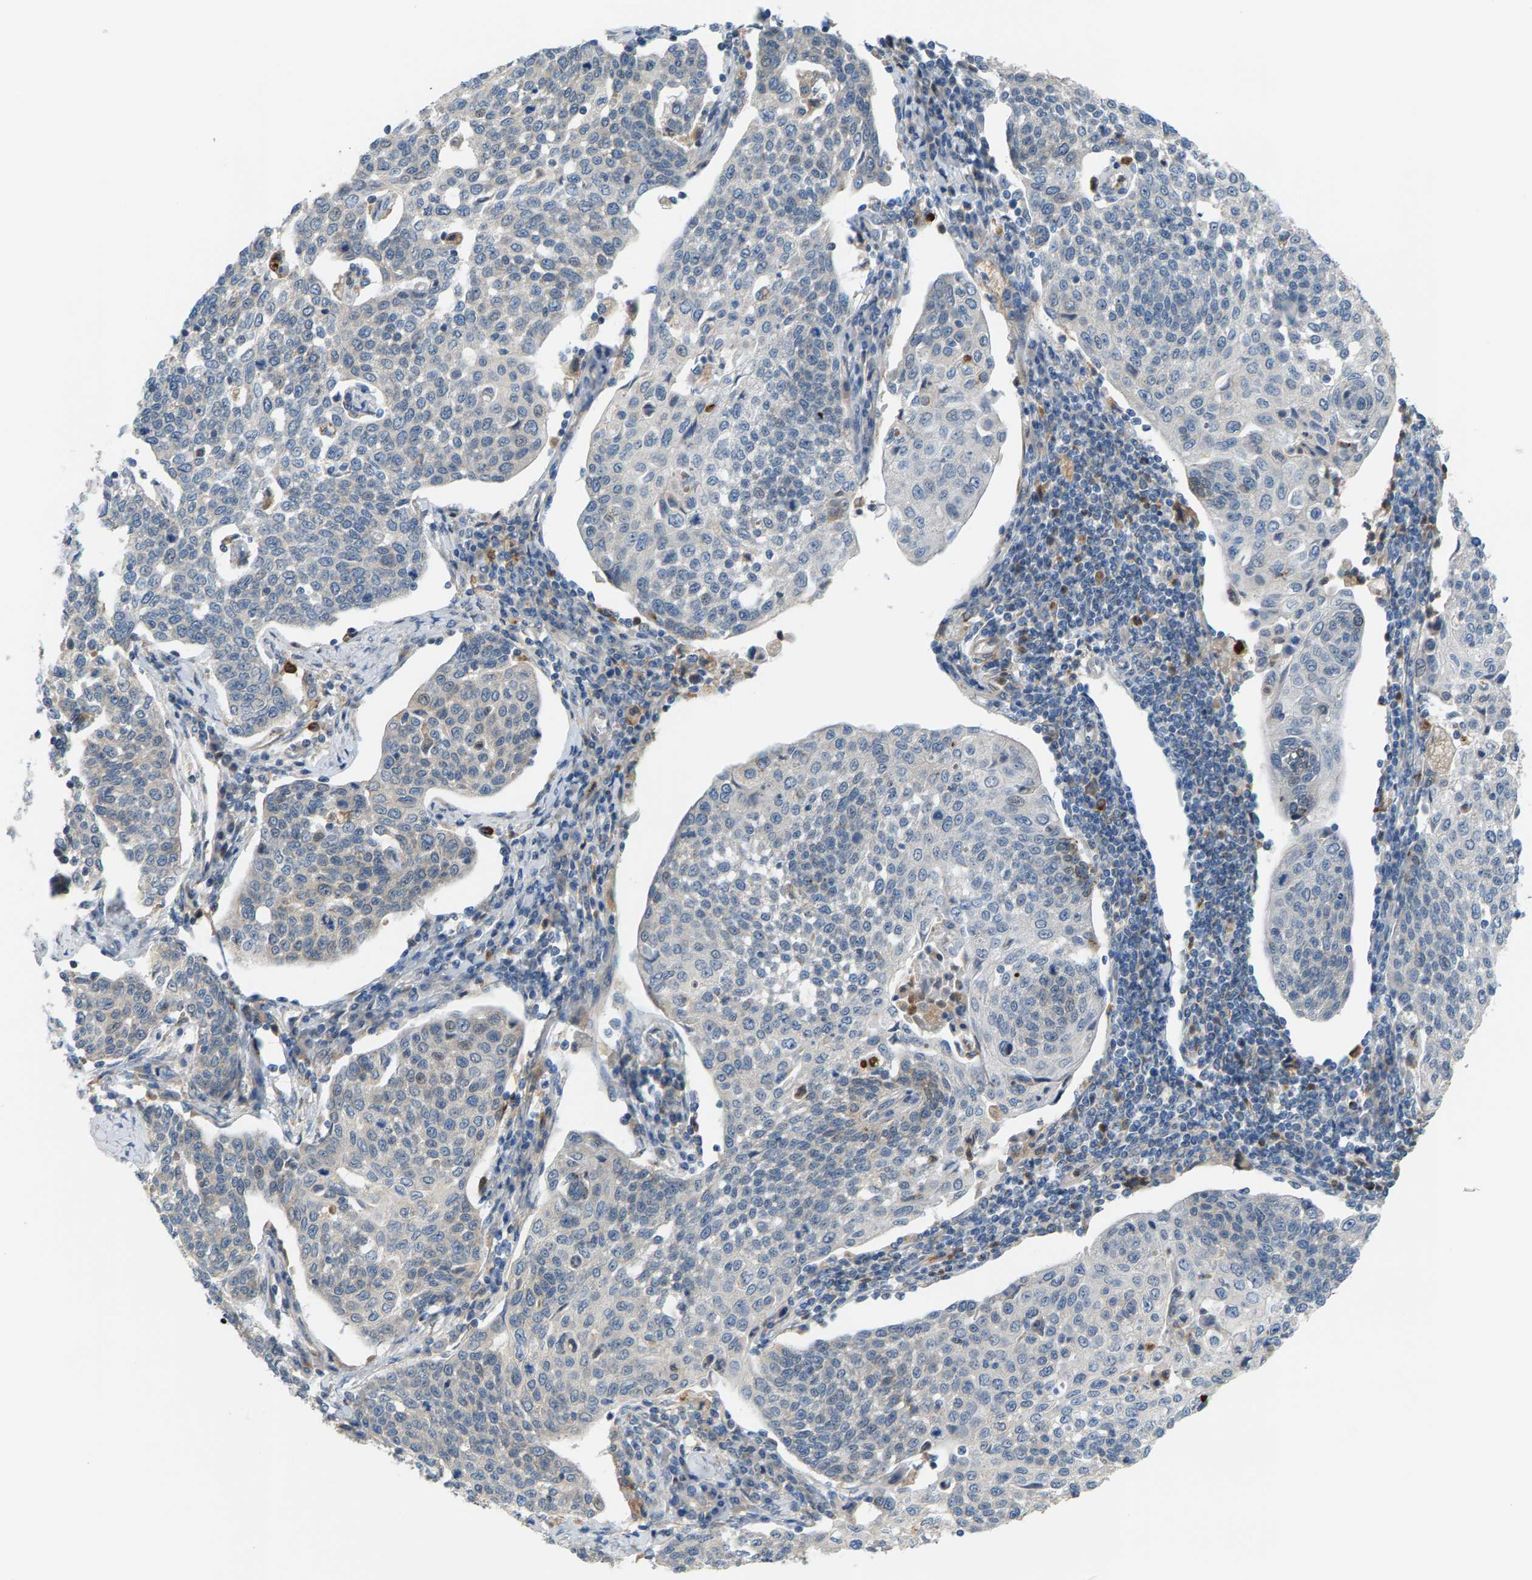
{"staining": {"intensity": "negative", "quantity": "none", "location": "none"}, "tissue": "cervical cancer", "cell_type": "Tumor cells", "image_type": "cancer", "snomed": [{"axis": "morphology", "description": "Squamous cell carcinoma, NOS"}, {"axis": "topography", "description": "Cervix"}], "caption": "Cervical cancer (squamous cell carcinoma) stained for a protein using immunohistochemistry reveals no staining tumor cells.", "gene": "PDCL", "patient": {"sex": "female", "age": 34}}